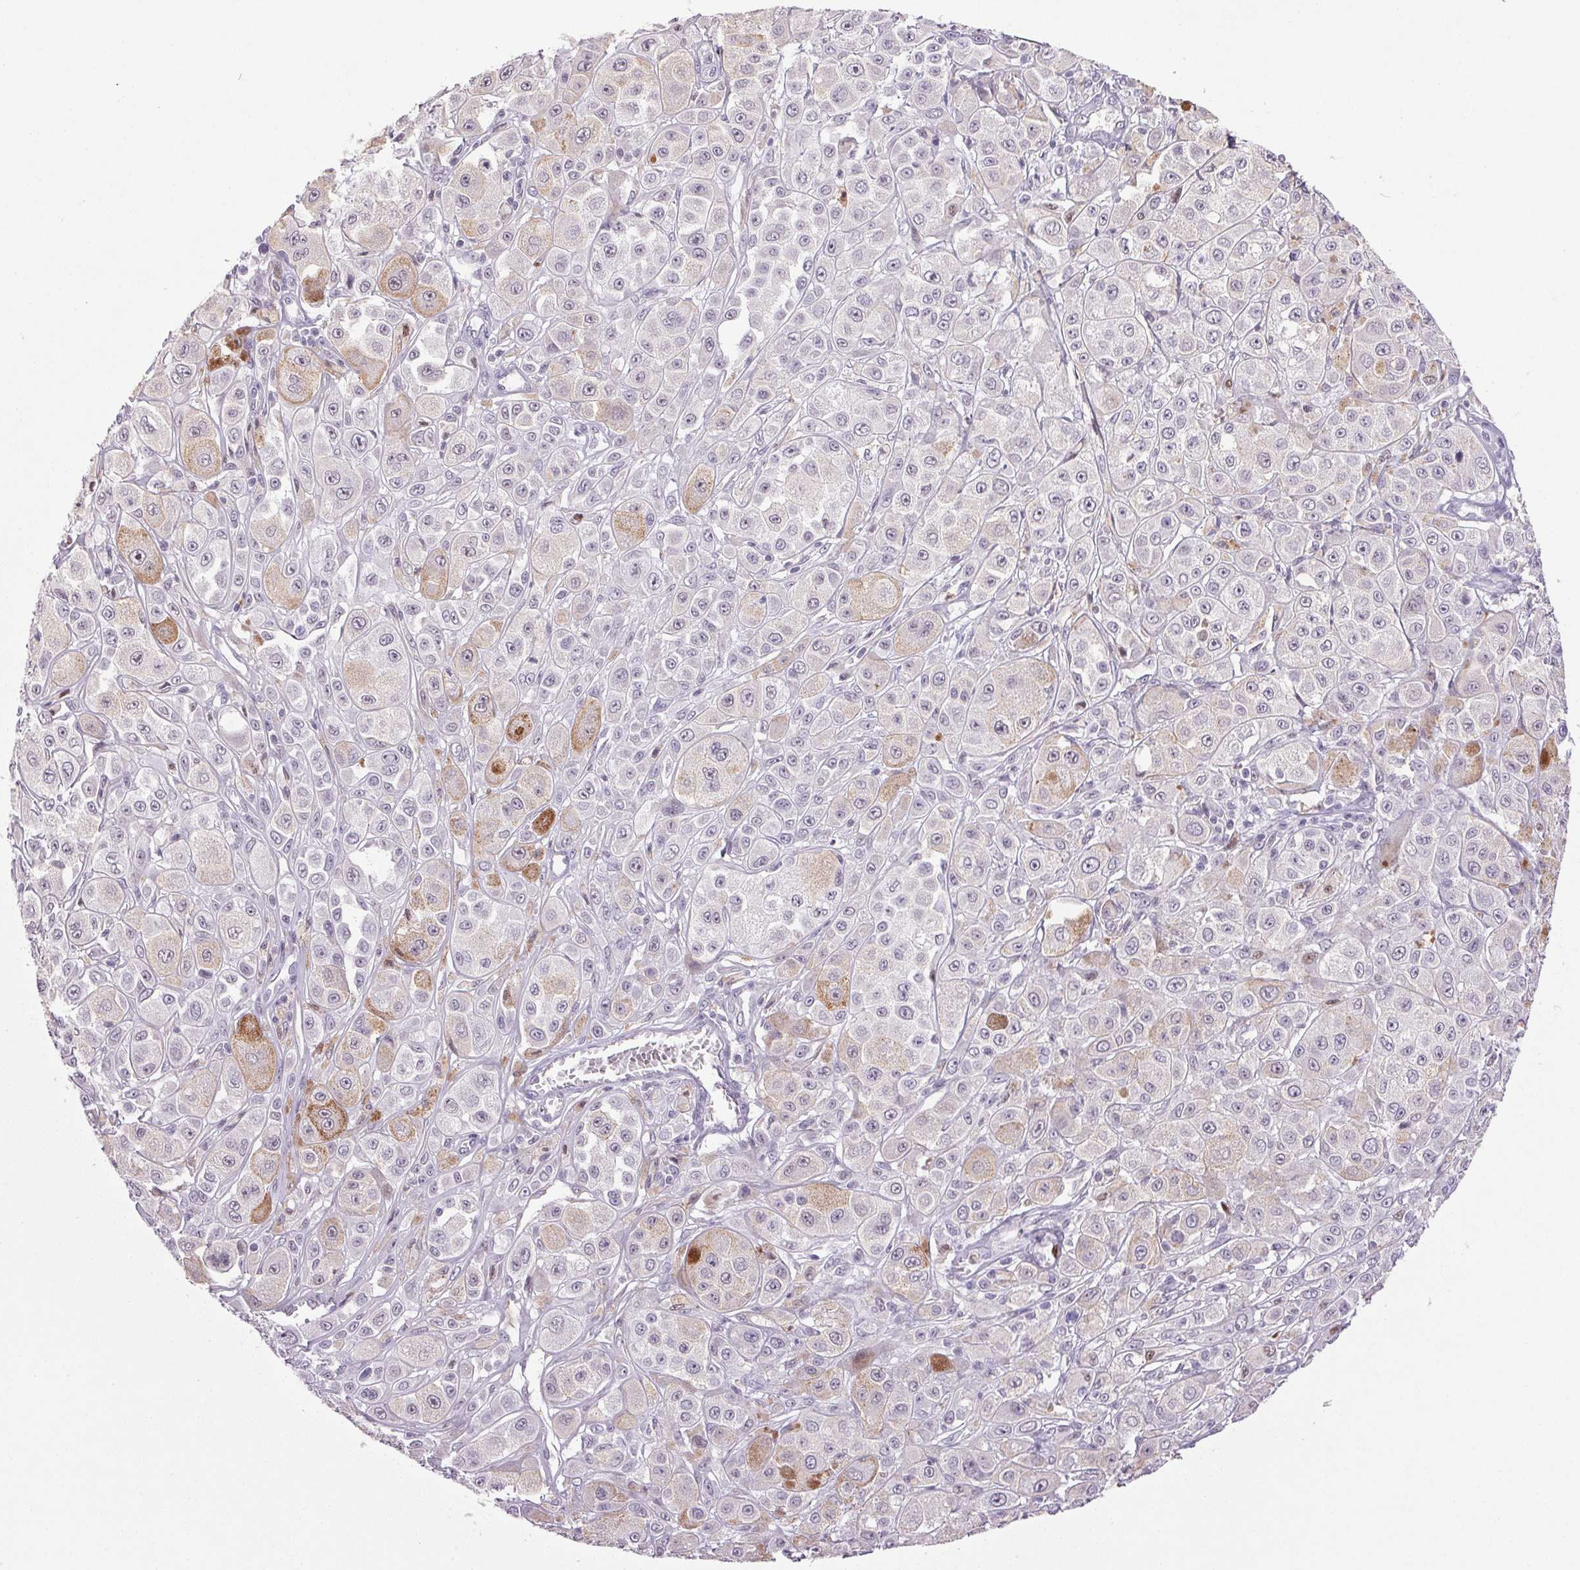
{"staining": {"intensity": "moderate", "quantity": "<25%", "location": "cytoplasmic/membranous"}, "tissue": "melanoma", "cell_type": "Tumor cells", "image_type": "cancer", "snomed": [{"axis": "morphology", "description": "Malignant melanoma, NOS"}, {"axis": "topography", "description": "Skin"}], "caption": "This micrograph displays IHC staining of human malignant melanoma, with low moderate cytoplasmic/membranous positivity in approximately <25% of tumor cells.", "gene": "TRDN", "patient": {"sex": "male", "age": 67}}